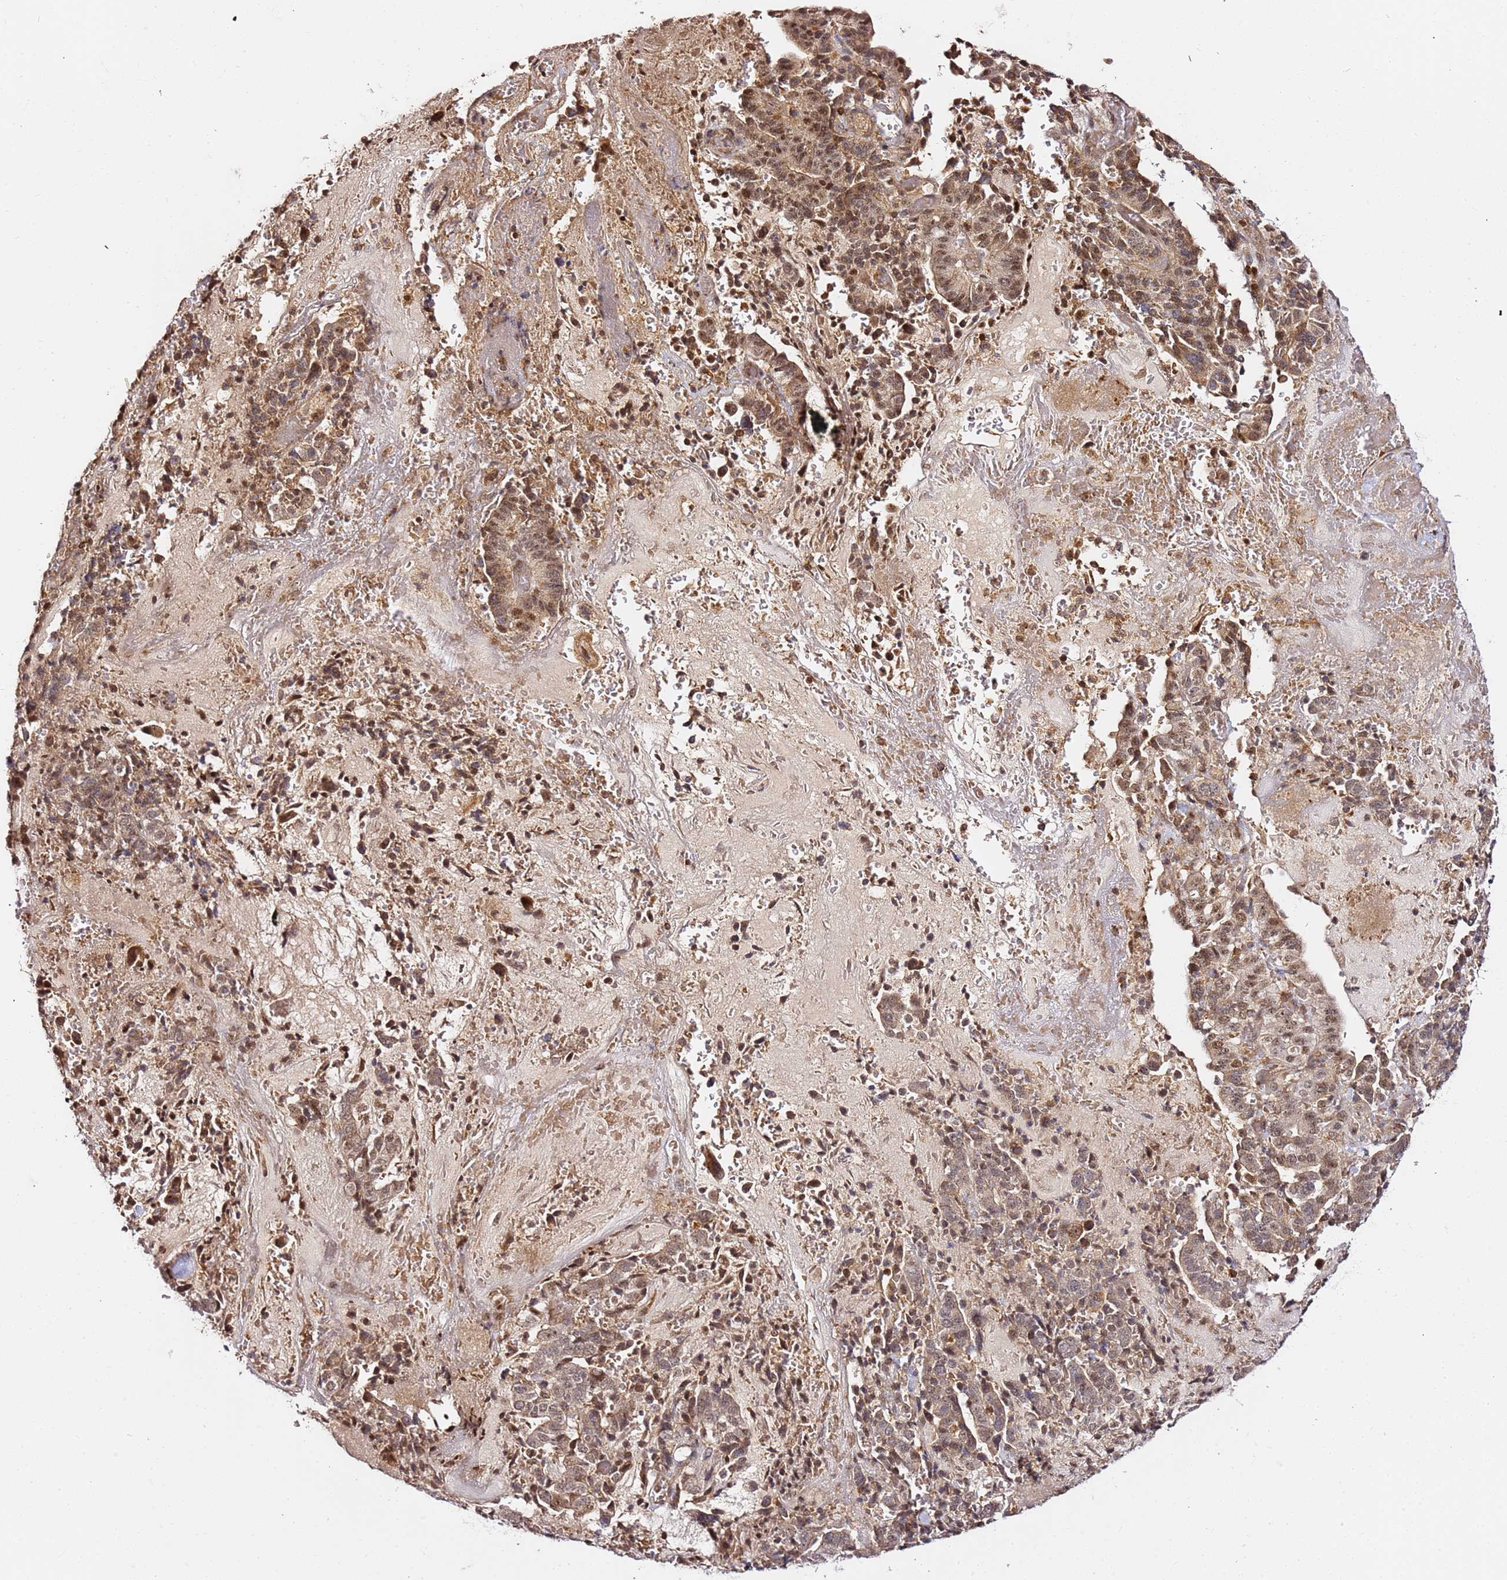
{"staining": {"intensity": "moderate", "quantity": ">75%", "location": "cytoplasmic/membranous,nuclear"}, "tissue": "stomach cancer", "cell_type": "Tumor cells", "image_type": "cancer", "snomed": [{"axis": "morphology", "description": "Adenocarcinoma, NOS"}, {"axis": "topography", "description": "Stomach"}], "caption": "An image of human stomach adenocarcinoma stained for a protein demonstrates moderate cytoplasmic/membranous and nuclear brown staining in tumor cells. (DAB (3,3'-diaminobenzidine) IHC, brown staining for protein, blue staining for nuclei).", "gene": "OR5V1", "patient": {"sex": "male", "age": 48}}